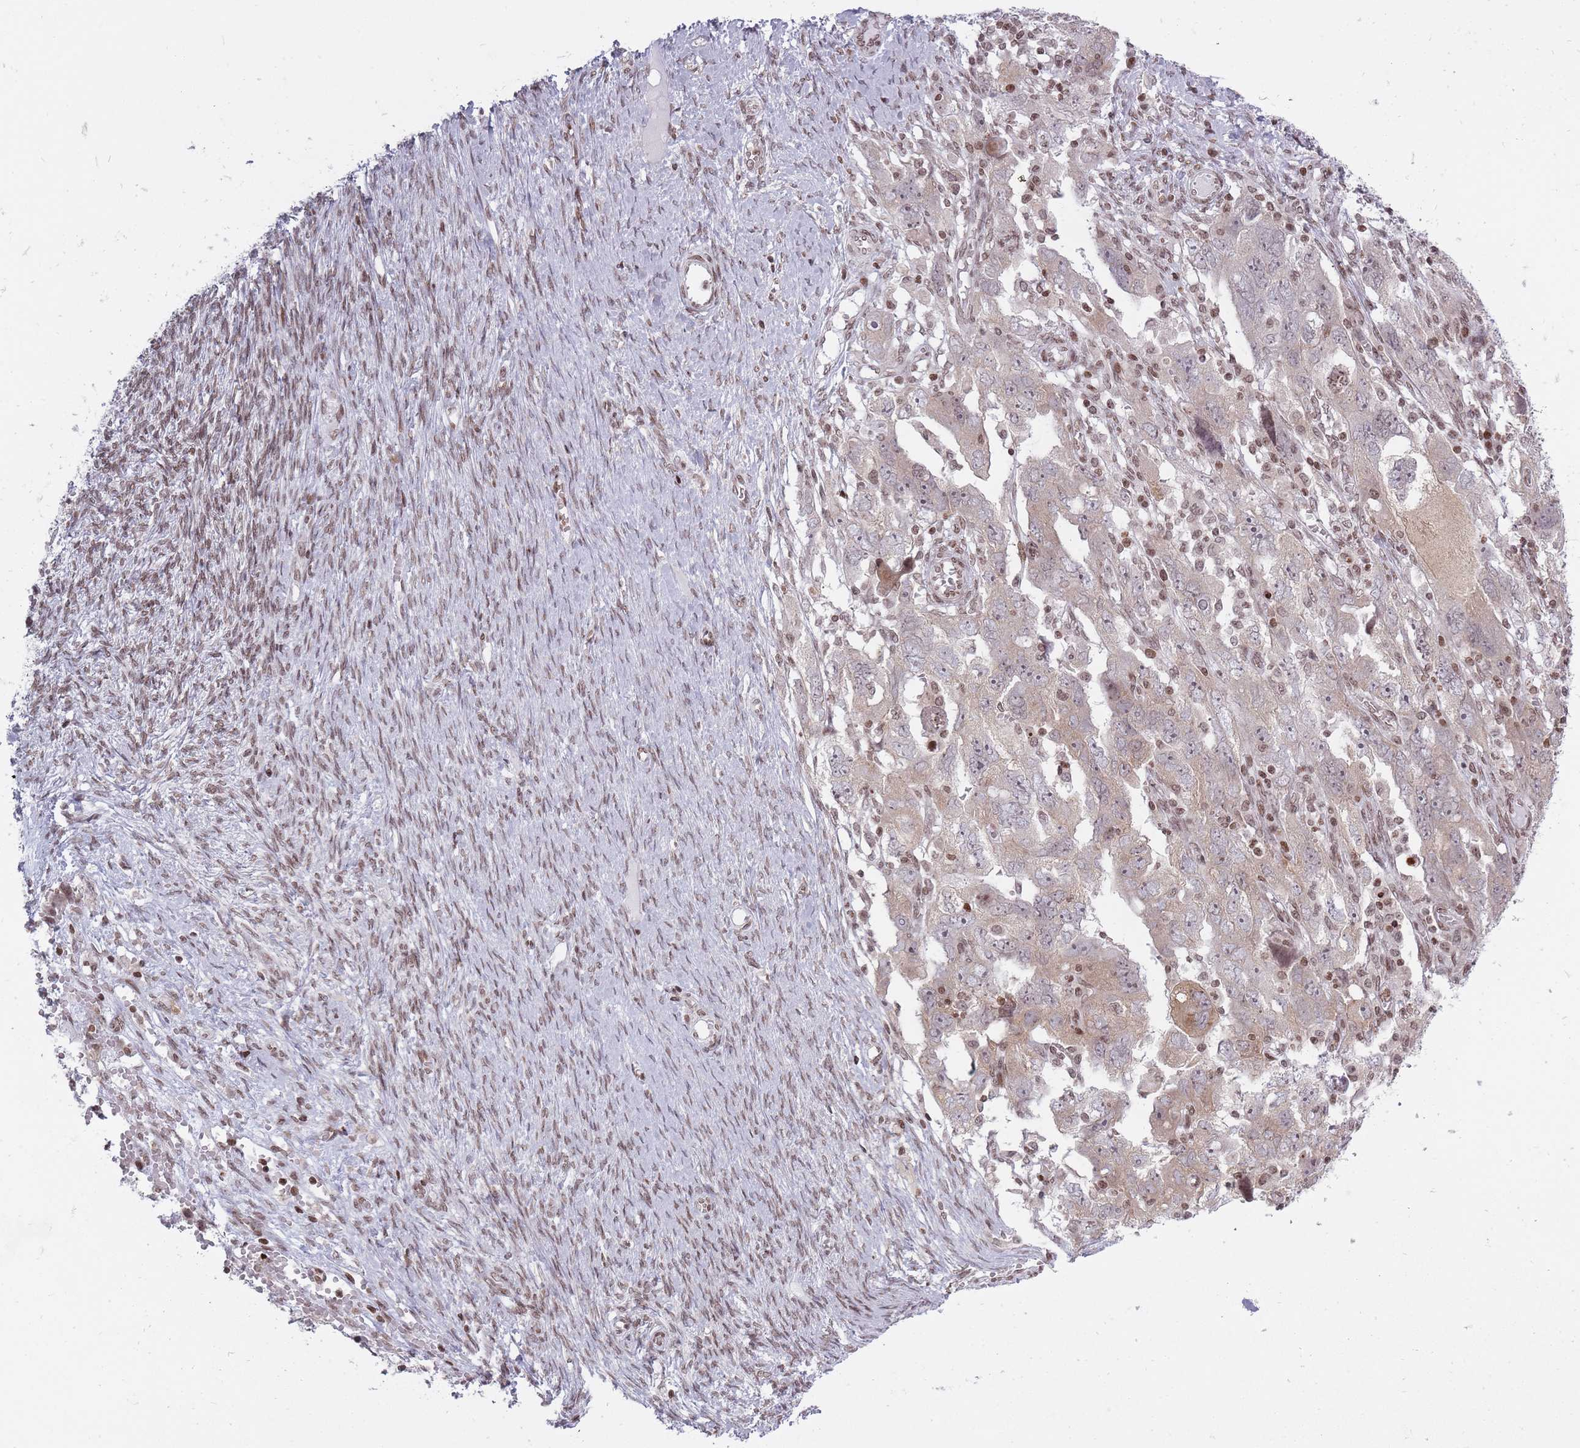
{"staining": {"intensity": "weak", "quantity": "25%-75%", "location": "cytoplasmic/membranous,nuclear"}, "tissue": "ovarian cancer", "cell_type": "Tumor cells", "image_type": "cancer", "snomed": [{"axis": "morphology", "description": "Carcinoma, NOS"}, {"axis": "morphology", "description": "Cystadenocarcinoma, serous, NOS"}, {"axis": "topography", "description": "Ovary"}], "caption": "Tumor cells exhibit low levels of weak cytoplasmic/membranous and nuclear positivity in approximately 25%-75% of cells in human ovarian cancer (carcinoma). The protein is shown in brown color, while the nuclei are stained blue.", "gene": "TMC6", "patient": {"sex": "female", "age": 69}}